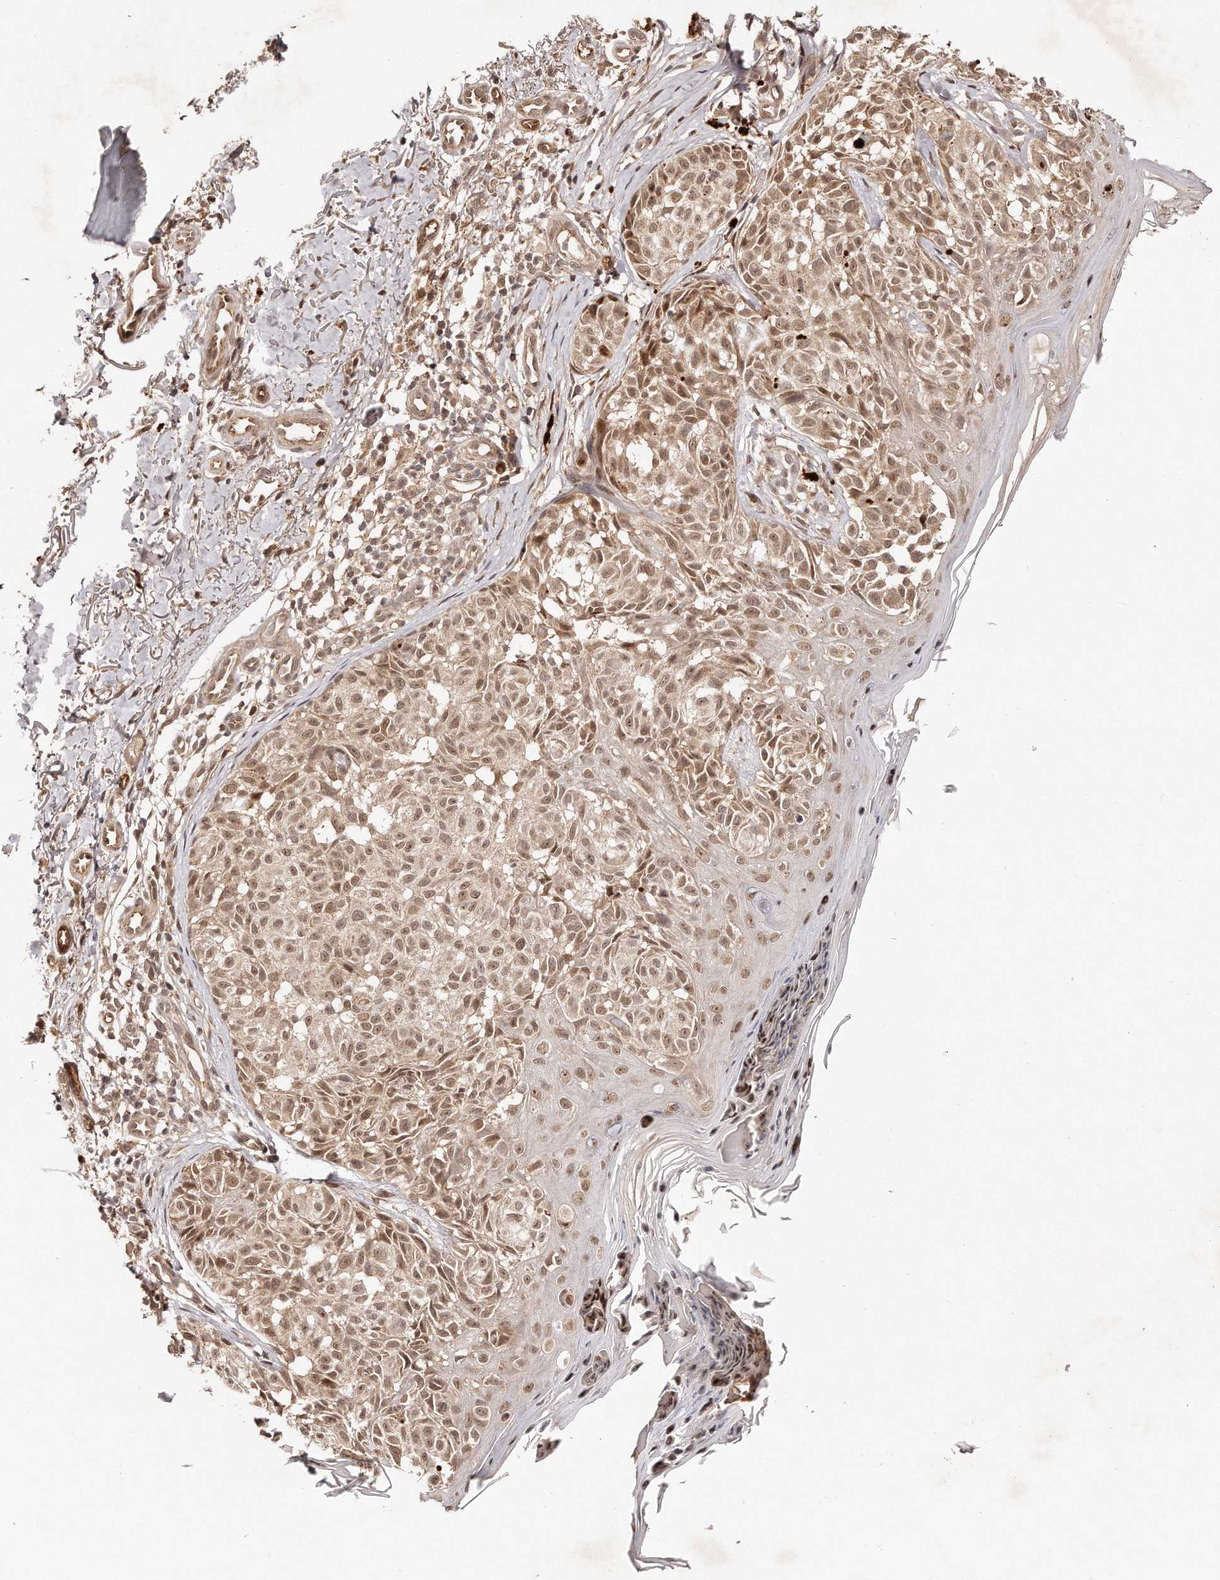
{"staining": {"intensity": "weak", "quantity": ">75%", "location": "cytoplasmic/membranous,nuclear"}, "tissue": "melanoma", "cell_type": "Tumor cells", "image_type": "cancer", "snomed": [{"axis": "morphology", "description": "Malignant melanoma, NOS"}, {"axis": "topography", "description": "Skin"}], "caption": "IHC (DAB (3,3'-diaminobenzidine)) staining of melanoma shows weak cytoplasmic/membranous and nuclear protein positivity in approximately >75% of tumor cells.", "gene": "SOX4", "patient": {"sex": "female", "age": 50}}